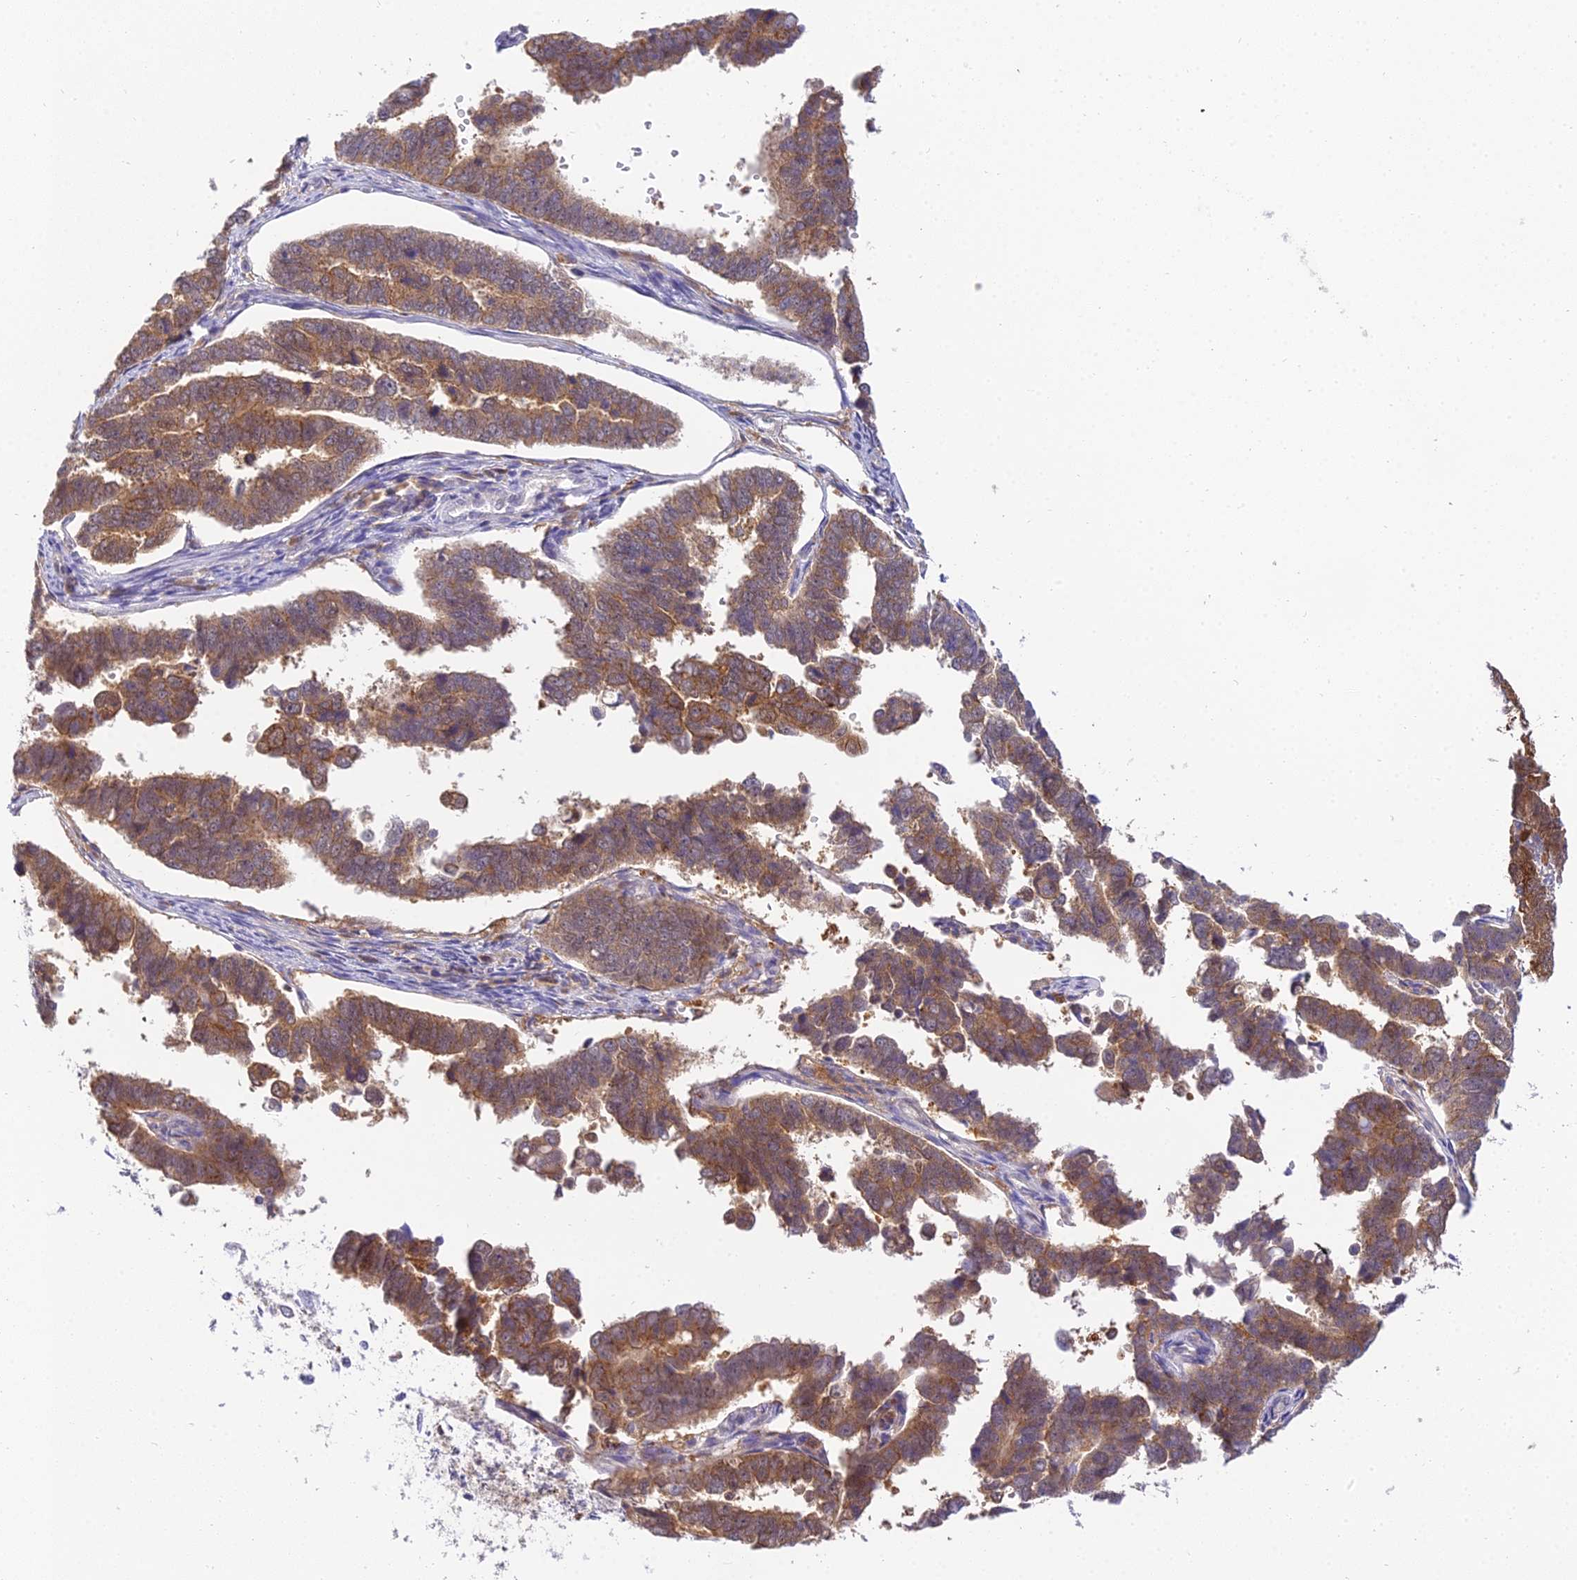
{"staining": {"intensity": "moderate", "quantity": ">75%", "location": "cytoplasmic/membranous"}, "tissue": "endometrial cancer", "cell_type": "Tumor cells", "image_type": "cancer", "snomed": [{"axis": "morphology", "description": "Adenocarcinoma, NOS"}, {"axis": "topography", "description": "Endometrium"}], "caption": "This image reveals endometrial adenocarcinoma stained with immunohistochemistry (IHC) to label a protein in brown. The cytoplasmic/membranous of tumor cells show moderate positivity for the protein. Nuclei are counter-stained blue.", "gene": "UBE2G1", "patient": {"sex": "female", "age": 75}}